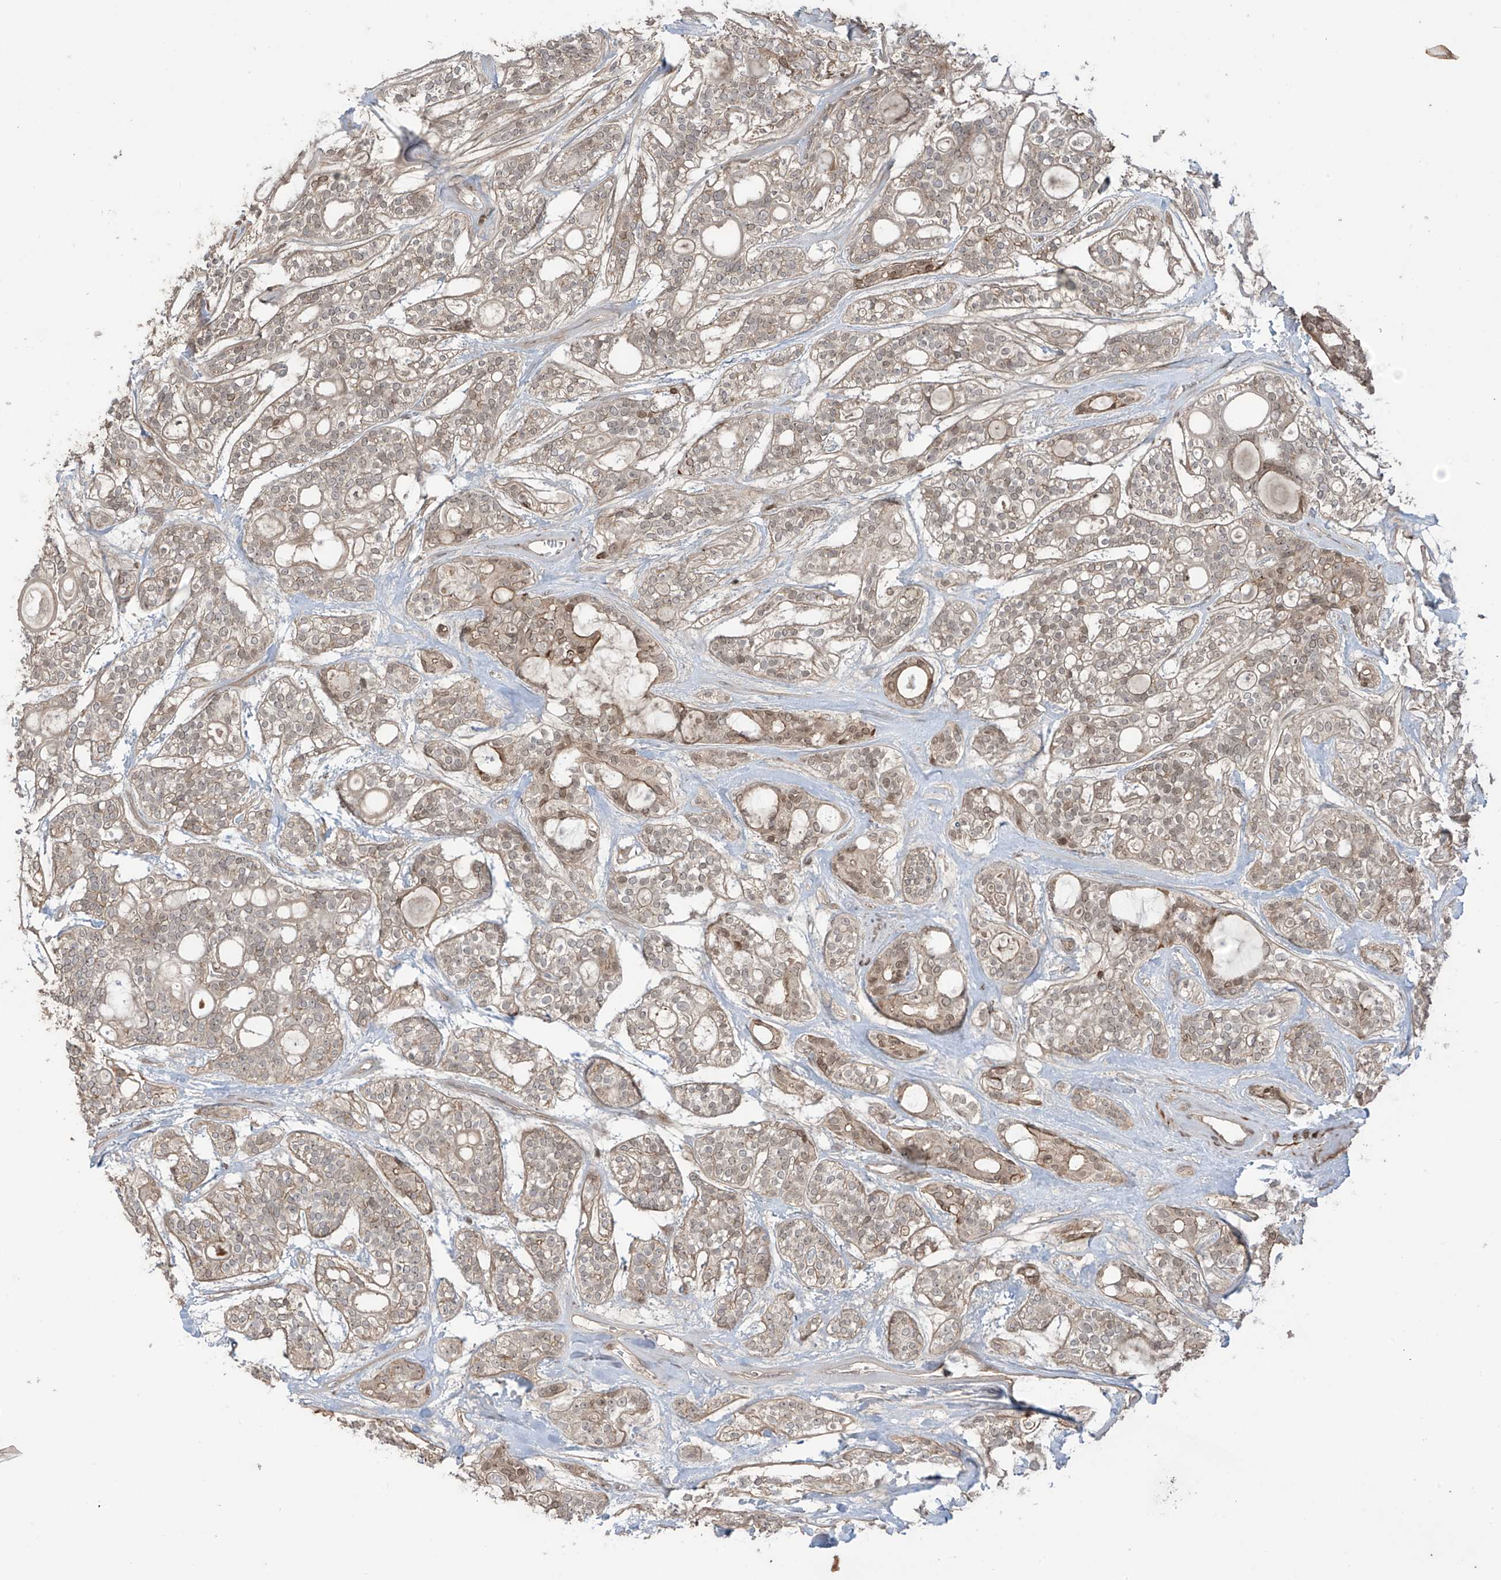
{"staining": {"intensity": "weak", "quantity": "25%-75%", "location": "cytoplasmic/membranous,nuclear"}, "tissue": "head and neck cancer", "cell_type": "Tumor cells", "image_type": "cancer", "snomed": [{"axis": "morphology", "description": "Adenocarcinoma, NOS"}, {"axis": "topography", "description": "Head-Neck"}], "caption": "The micrograph displays immunohistochemical staining of head and neck adenocarcinoma. There is weak cytoplasmic/membranous and nuclear positivity is present in approximately 25%-75% of tumor cells. The staining is performed using DAB brown chromogen to label protein expression. The nuclei are counter-stained blue using hematoxylin.", "gene": "LRRC74A", "patient": {"sex": "male", "age": 66}}